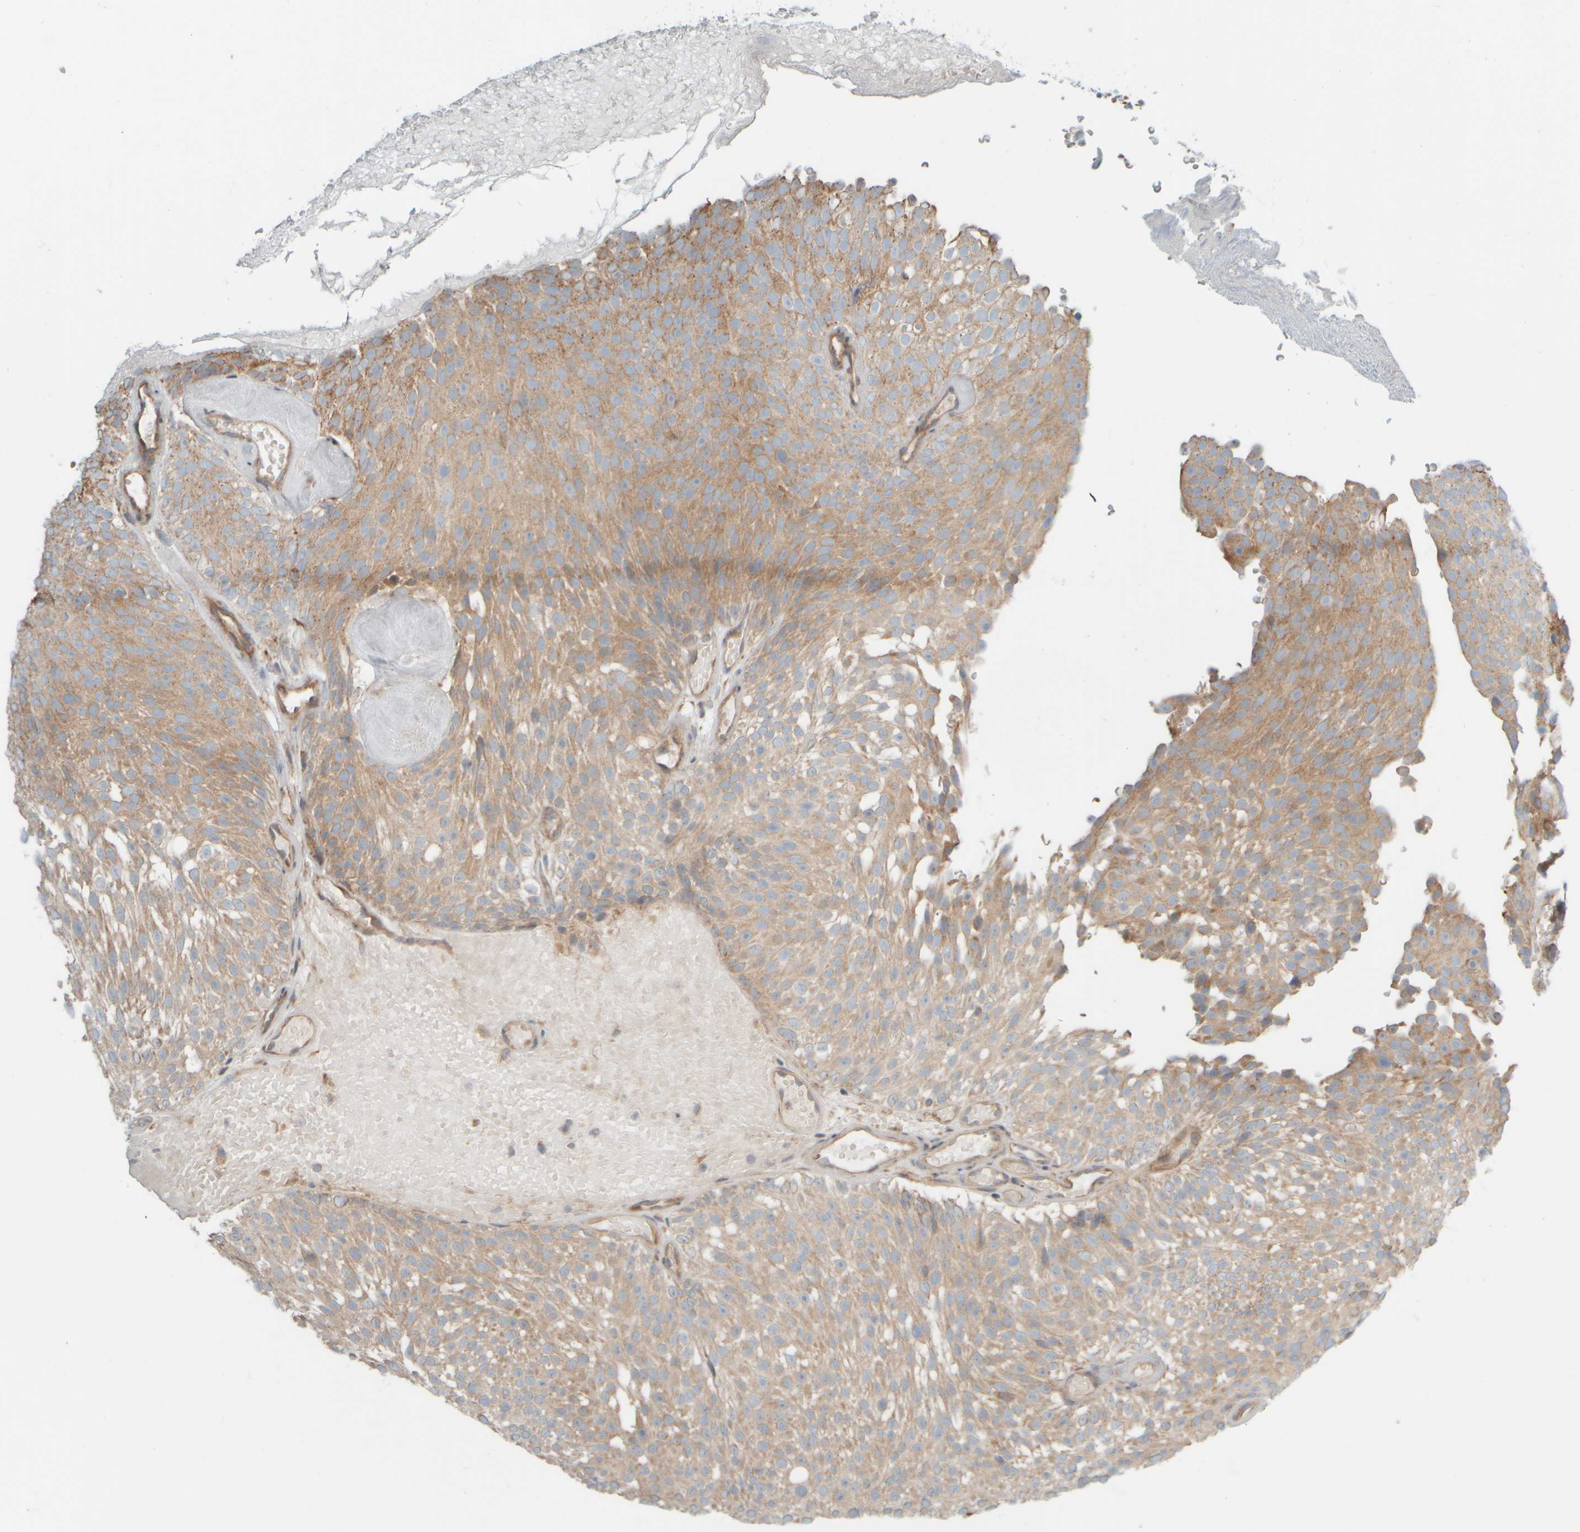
{"staining": {"intensity": "weak", "quantity": ">75%", "location": "cytoplasmic/membranous"}, "tissue": "urothelial cancer", "cell_type": "Tumor cells", "image_type": "cancer", "snomed": [{"axis": "morphology", "description": "Urothelial carcinoma, Low grade"}, {"axis": "topography", "description": "Urinary bladder"}], "caption": "Immunohistochemistry (DAB) staining of human low-grade urothelial carcinoma displays weak cytoplasmic/membranous protein positivity in about >75% of tumor cells.", "gene": "HGS", "patient": {"sex": "male", "age": 78}}